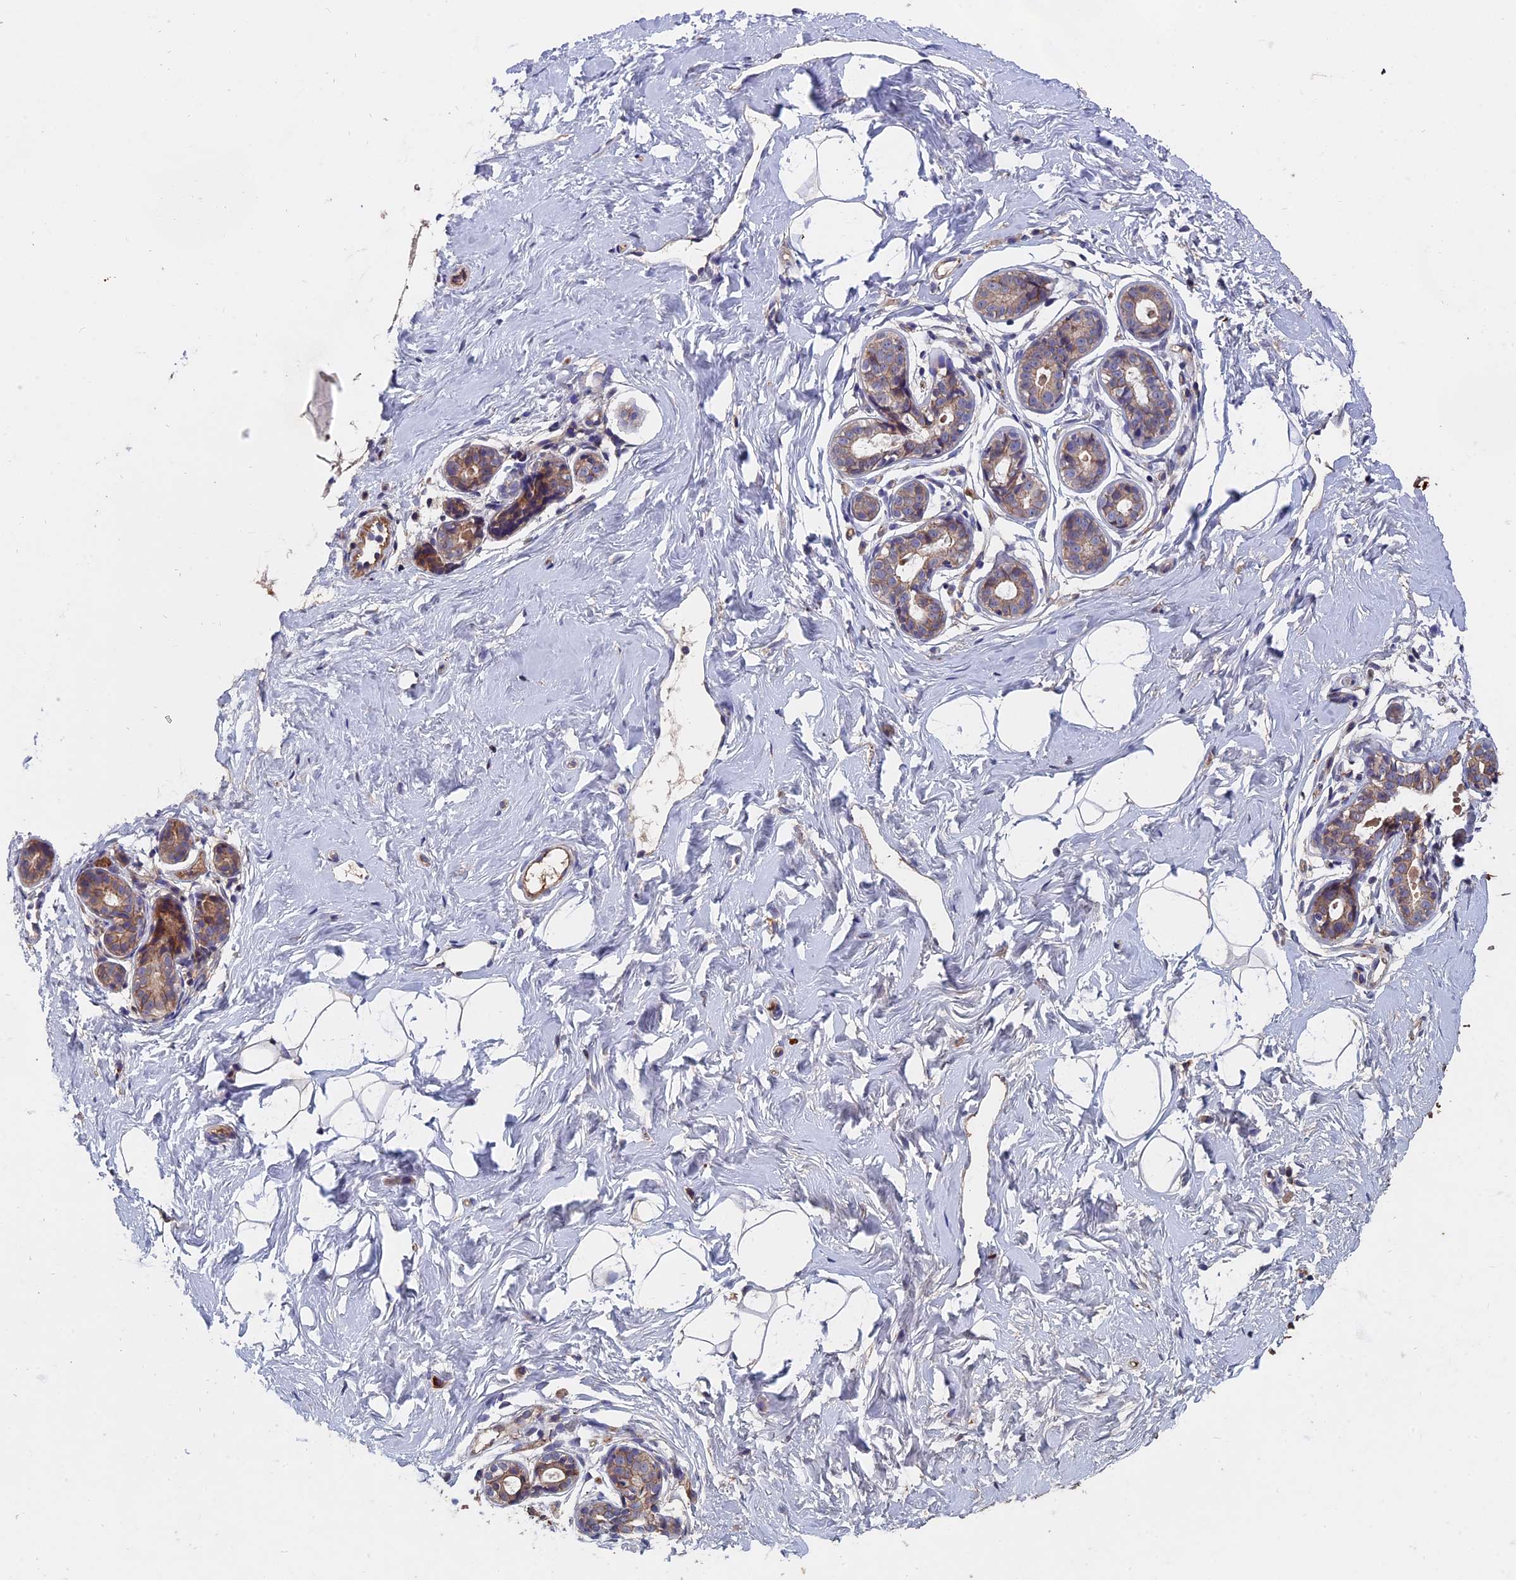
{"staining": {"intensity": "negative", "quantity": "none", "location": "none"}, "tissue": "breast", "cell_type": "Adipocytes", "image_type": "normal", "snomed": [{"axis": "morphology", "description": "Normal tissue, NOS"}, {"axis": "morphology", "description": "Adenoma, NOS"}, {"axis": "topography", "description": "Breast"}], "caption": "IHC micrograph of benign breast stained for a protein (brown), which shows no positivity in adipocytes.", "gene": "SLC33A1", "patient": {"sex": "female", "age": 23}}